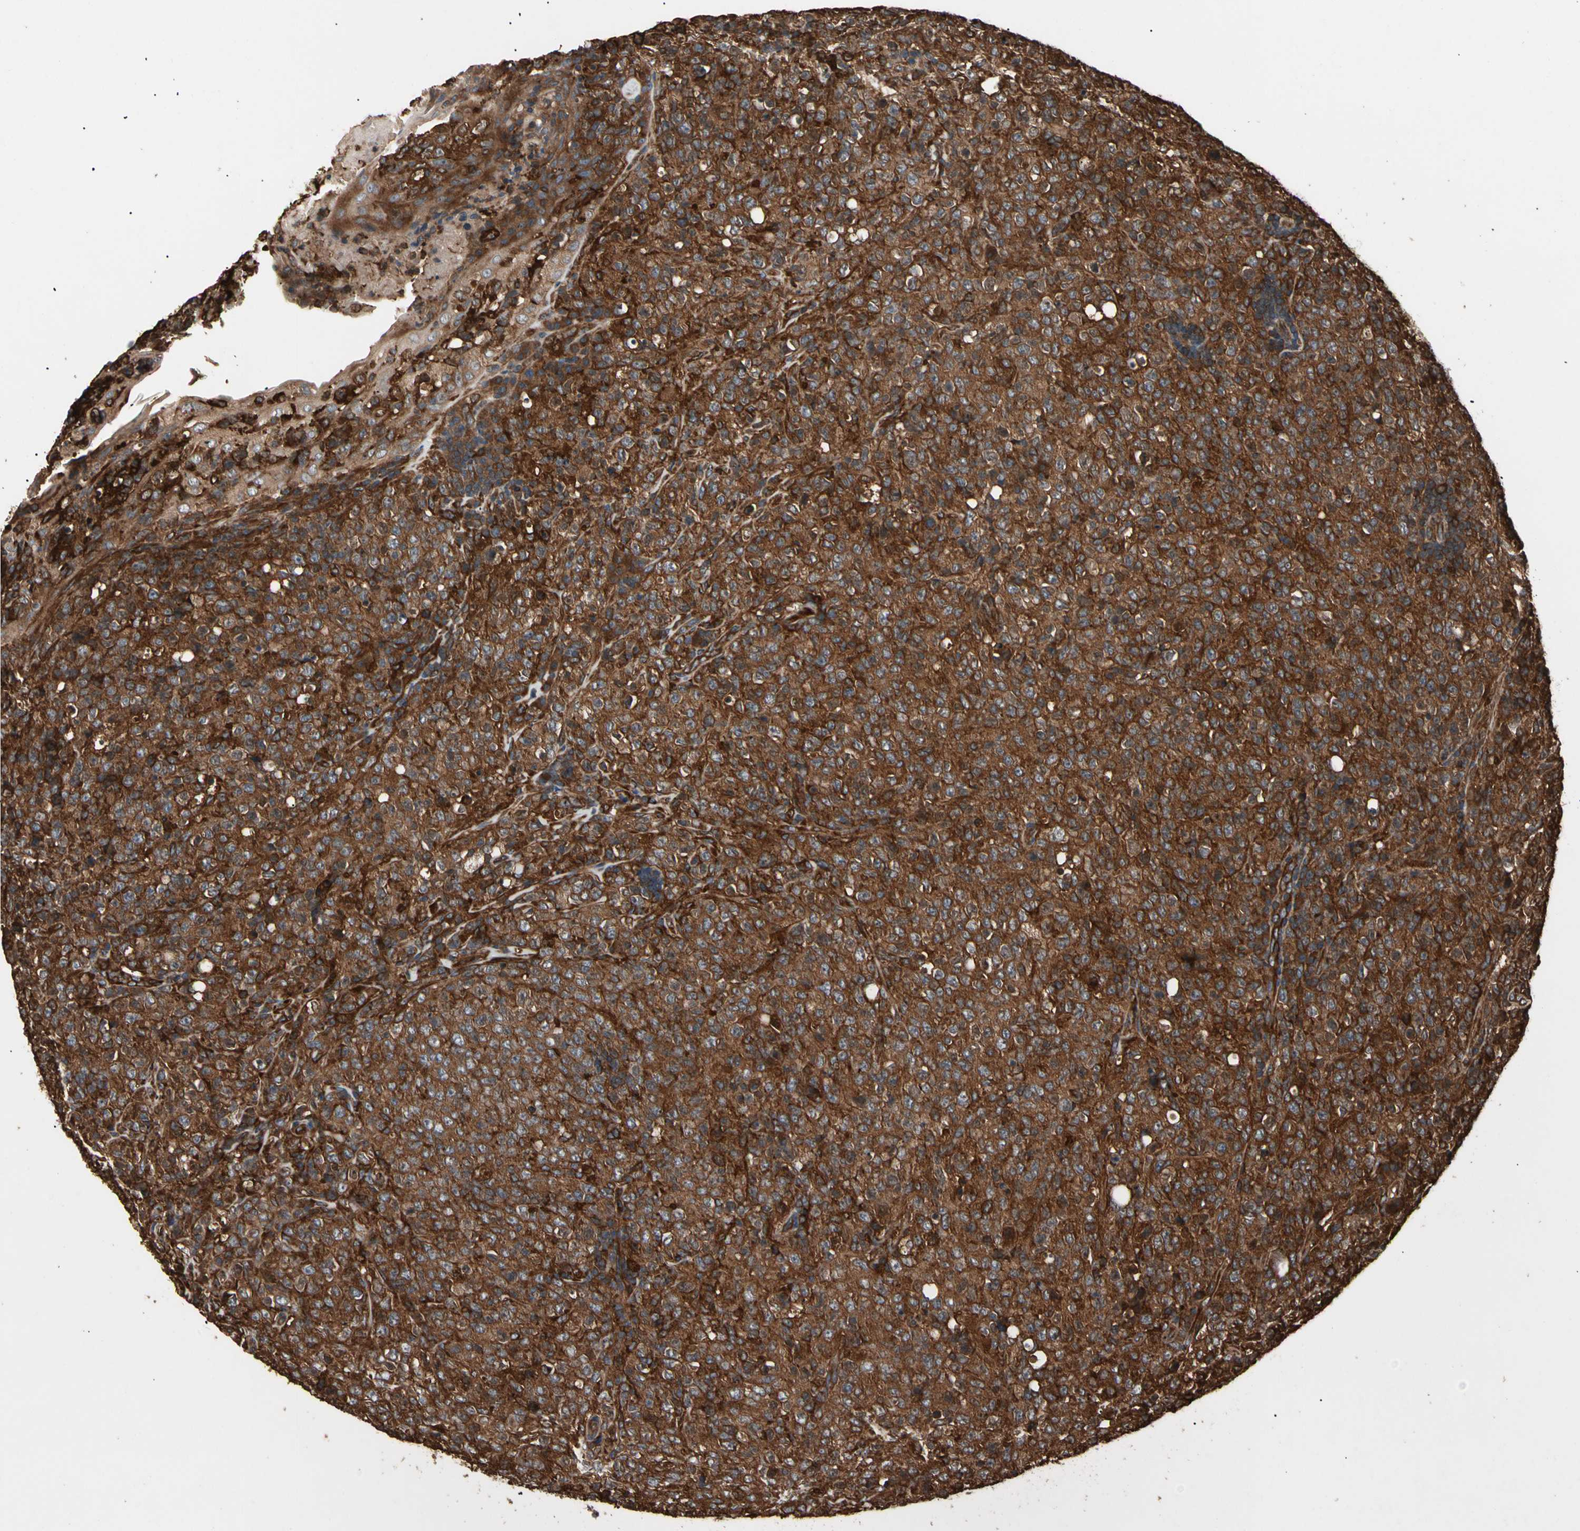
{"staining": {"intensity": "strong", "quantity": ">75%", "location": "cytoplasmic/membranous"}, "tissue": "lymphoma", "cell_type": "Tumor cells", "image_type": "cancer", "snomed": [{"axis": "morphology", "description": "Malignant lymphoma, non-Hodgkin's type, High grade"}, {"axis": "topography", "description": "Tonsil"}], "caption": "Immunohistochemistry (IHC) of human malignant lymphoma, non-Hodgkin's type (high-grade) demonstrates high levels of strong cytoplasmic/membranous staining in approximately >75% of tumor cells.", "gene": "AGBL2", "patient": {"sex": "female", "age": 36}}